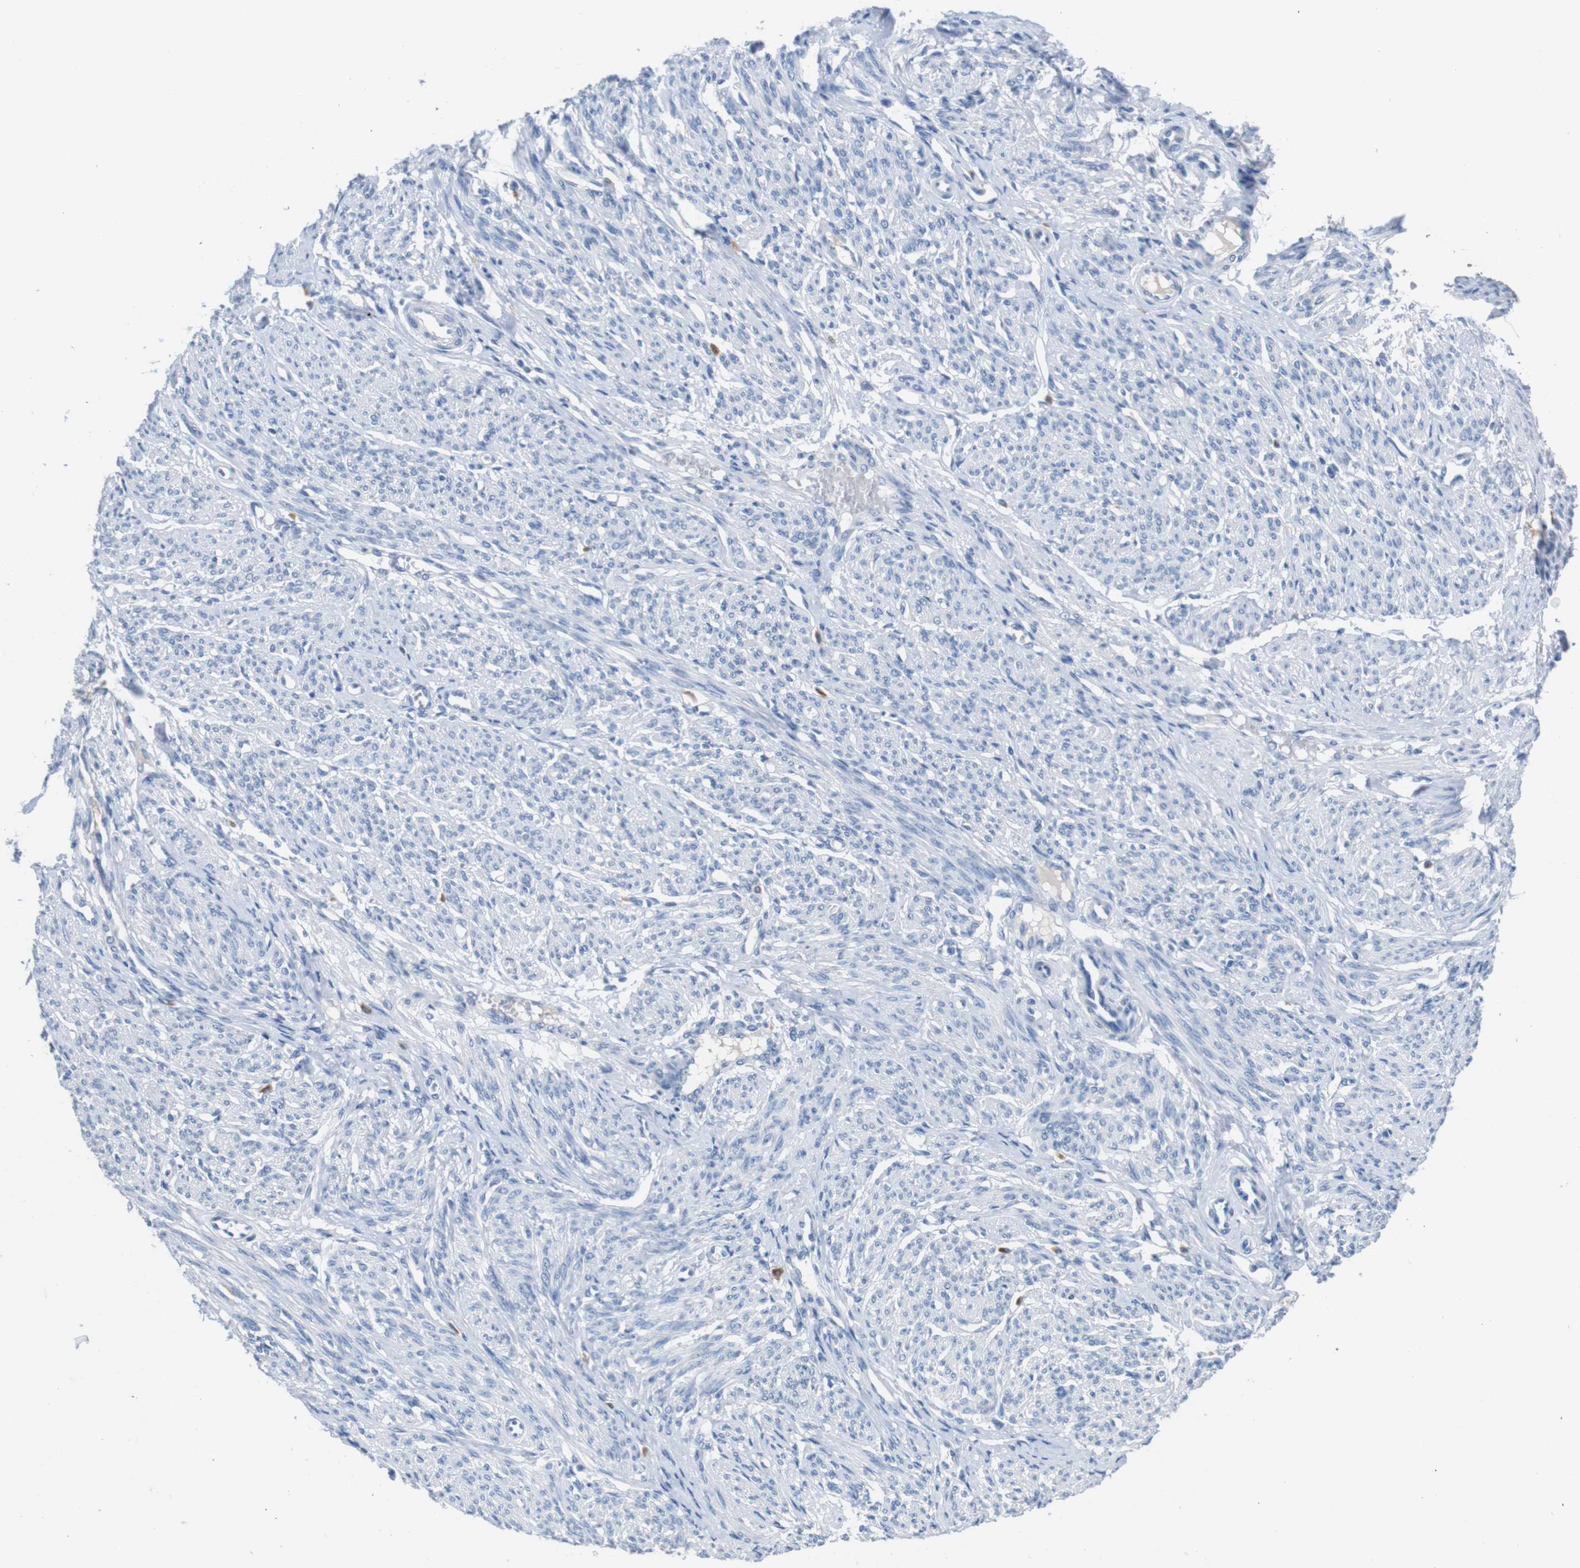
{"staining": {"intensity": "negative", "quantity": "none", "location": "none"}, "tissue": "smooth muscle", "cell_type": "Smooth muscle cells", "image_type": "normal", "snomed": [{"axis": "morphology", "description": "Normal tissue, NOS"}, {"axis": "topography", "description": "Smooth muscle"}], "caption": "Smooth muscle cells are negative for brown protein staining in normal smooth muscle. (DAB (3,3'-diaminobenzidine) IHC with hematoxylin counter stain).", "gene": "SLC2A8", "patient": {"sex": "female", "age": 65}}